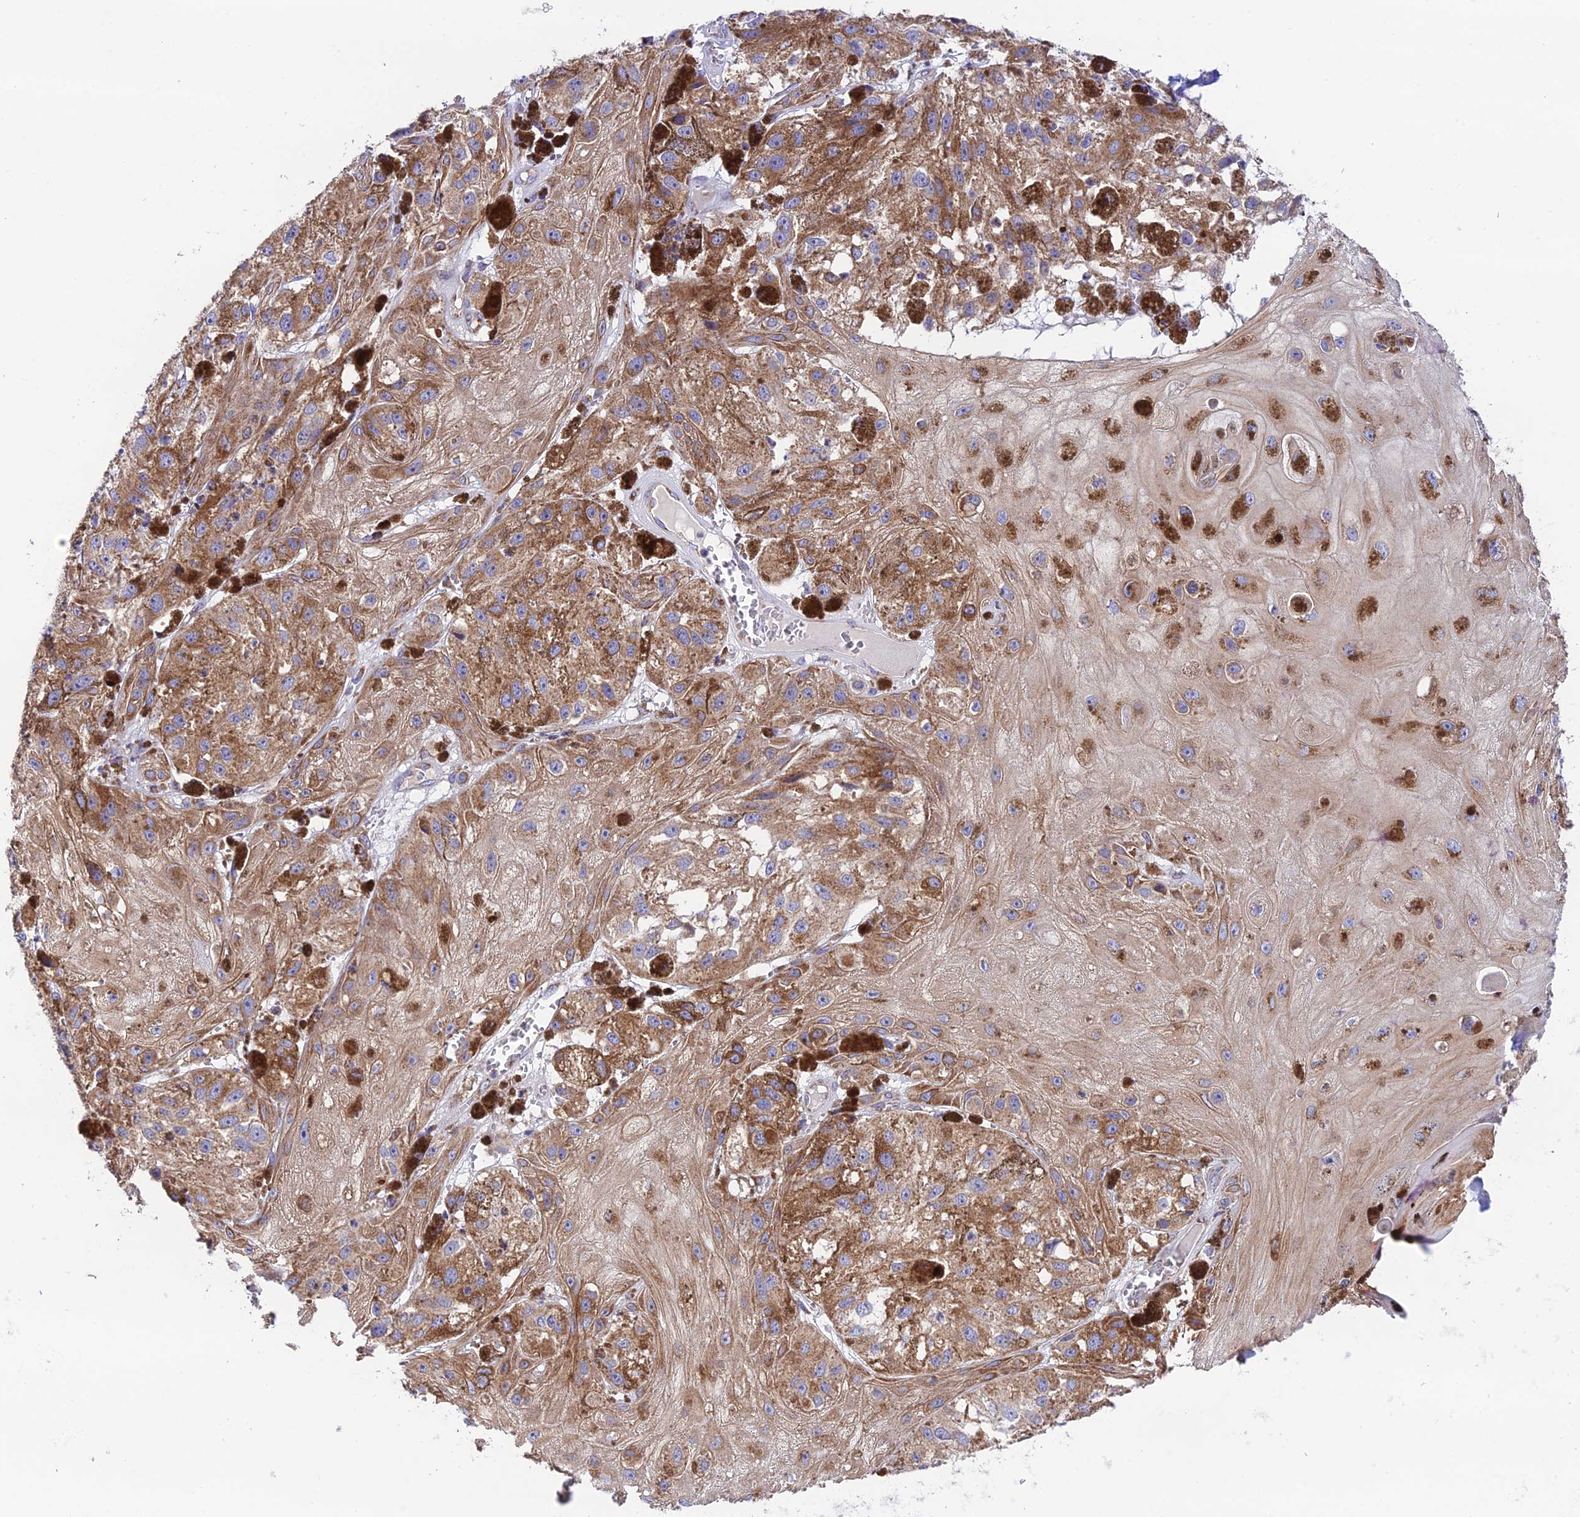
{"staining": {"intensity": "moderate", "quantity": ">75%", "location": "cytoplasmic/membranous"}, "tissue": "melanoma", "cell_type": "Tumor cells", "image_type": "cancer", "snomed": [{"axis": "morphology", "description": "Malignant melanoma, NOS"}, {"axis": "topography", "description": "Skin"}], "caption": "High-power microscopy captured an IHC micrograph of melanoma, revealing moderate cytoplasmic/membranous positivity in about >75% of tumor cells.", "gene": "HSDL2", "patient": {"sex": "male", "age": 88}}